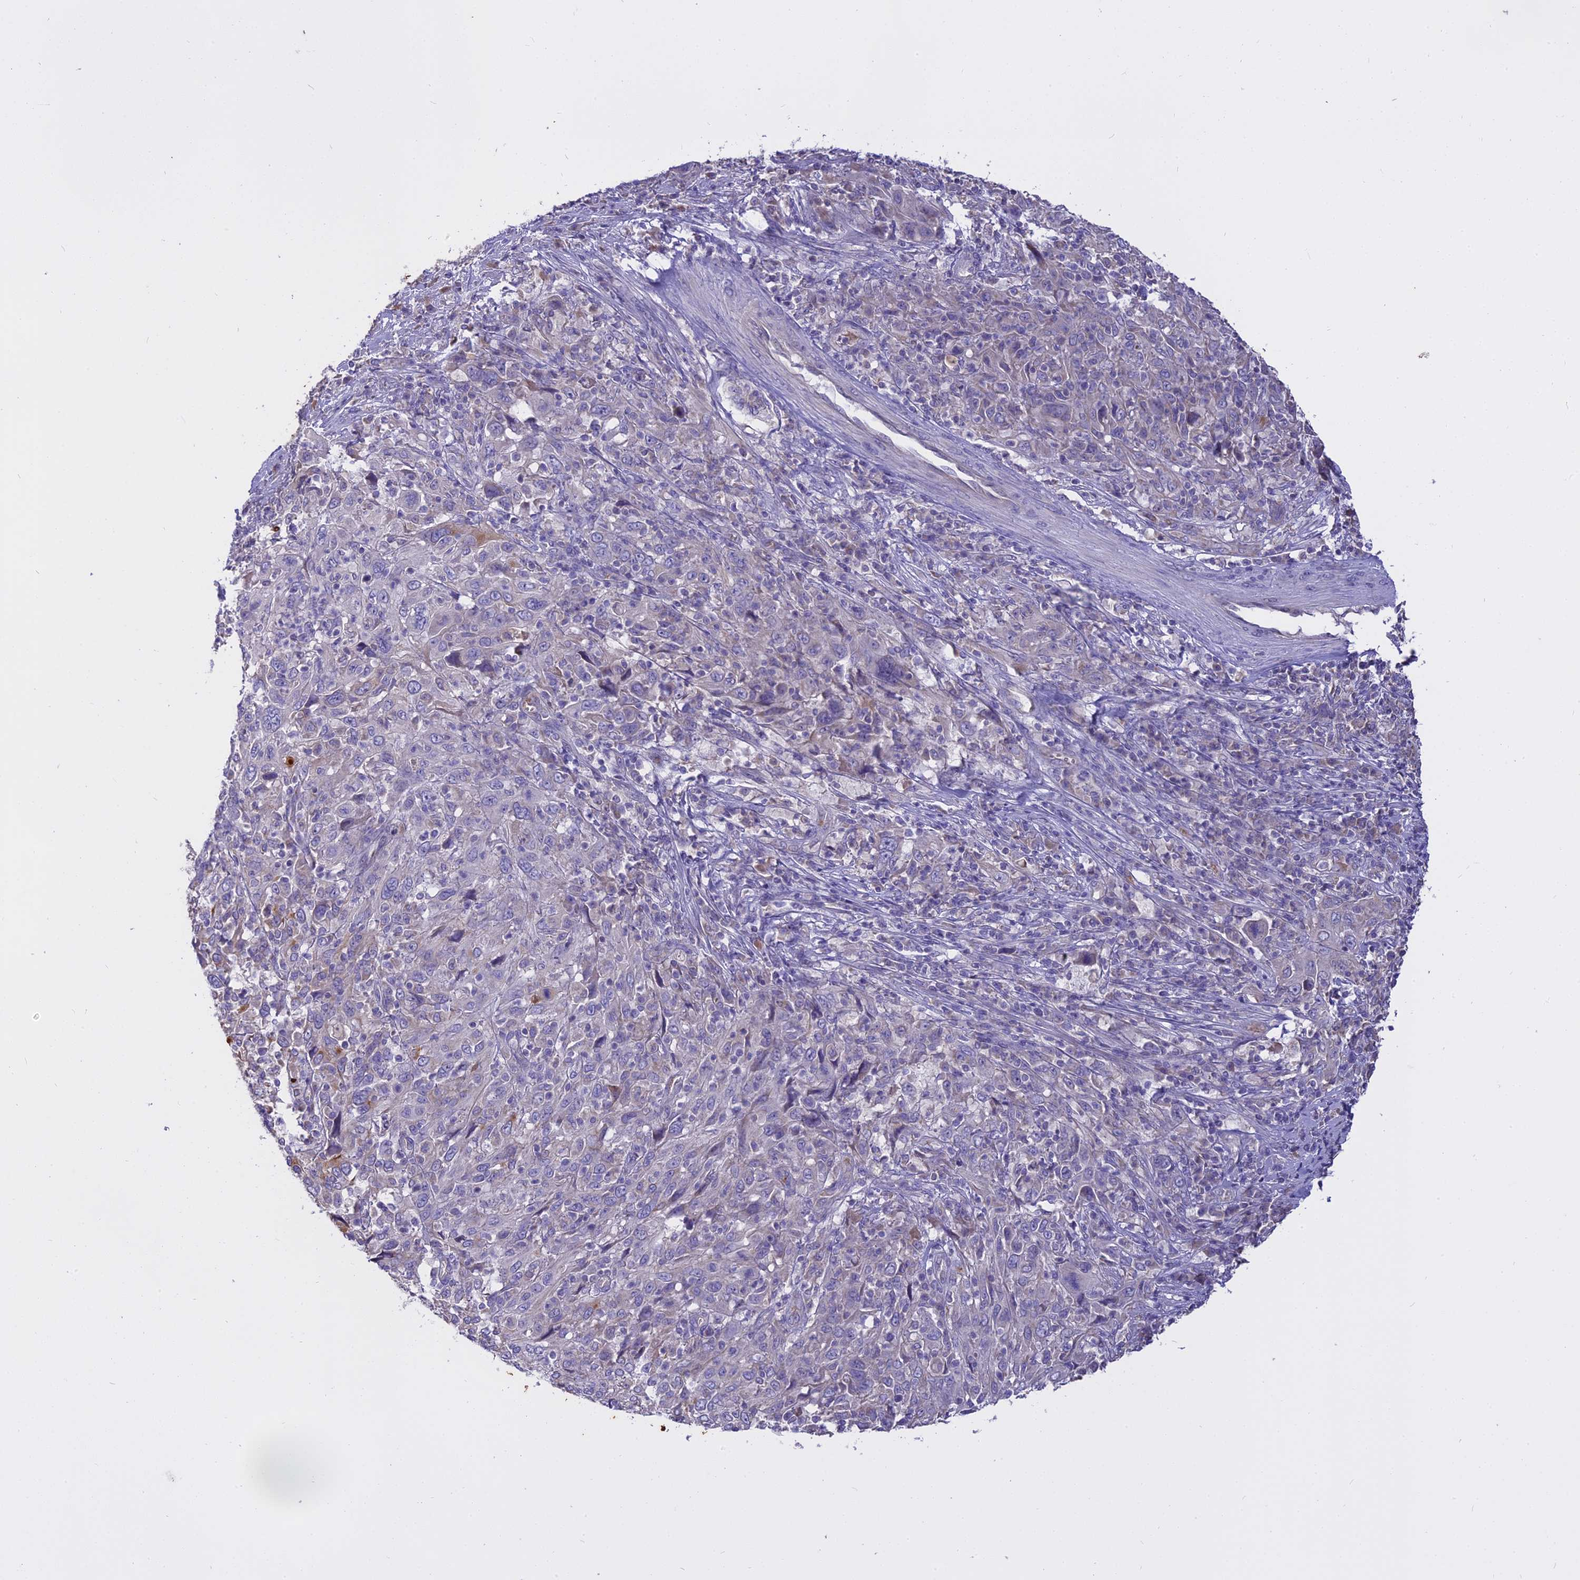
{"staining": {"intensity": "negative", "quantity": "none", "location": "none"}, "tissue": "cervical cancer", "cell_type": "Tumor cells", "image_type": "cancer", "snomed": [{"axis": "morphology", "description": "Squamous cell carcinoma, NOS"}, {"axis": "topography", "description": "Cervix"}], "caption": "Image shows no significant protein positivity in tumor cells of cervical cancer. (DAB IHC with hematoxylin counter stain).", "gene": "WFDC2", "patient": {"sex": "female", "age": 46}}